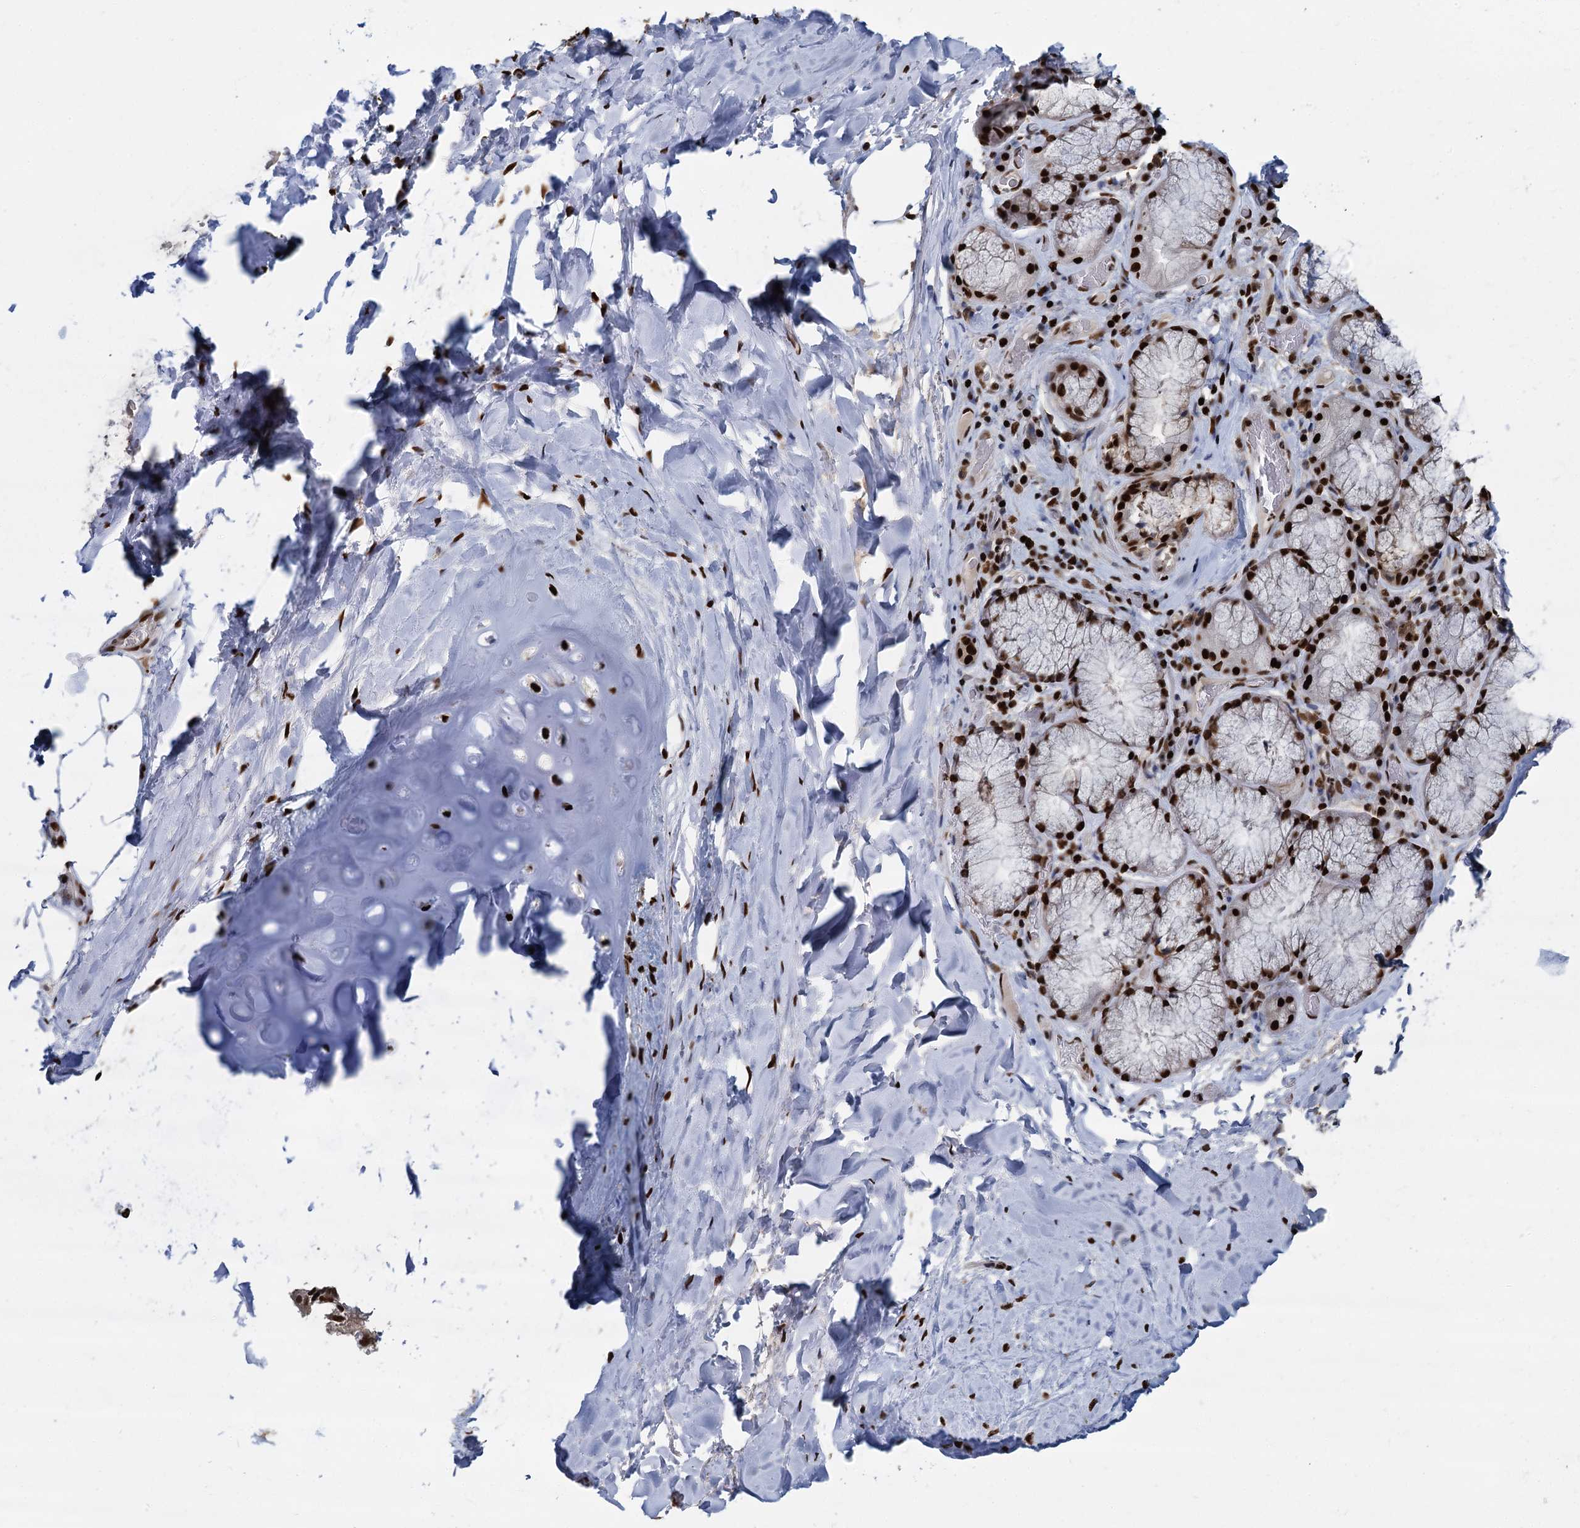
{"staining": {"intensity": "strong", "quantity": ">75%", "location": "nuclear"}, "tissue": "adipose tissue", "cell_type": "Adipocytes", "image_type": "normal", "snomed": [{"axis": "morphology", "description": "Normal tissue, NOS"}, {"axis": "topography", "description": "Lymph node"}, {"axis": "topography", "description": "Cartilage tissue"}, {"axis": "topography", "description": "Bronchus"}], "caption": "This image reveals immunohistochemistry (IHC) staining of benign human adipose tissue, with high strong nuclear positivity in approximately >75% of adipocytes.", "gene": "DCPS", "patient": {"sex": "male", "age": 63}}